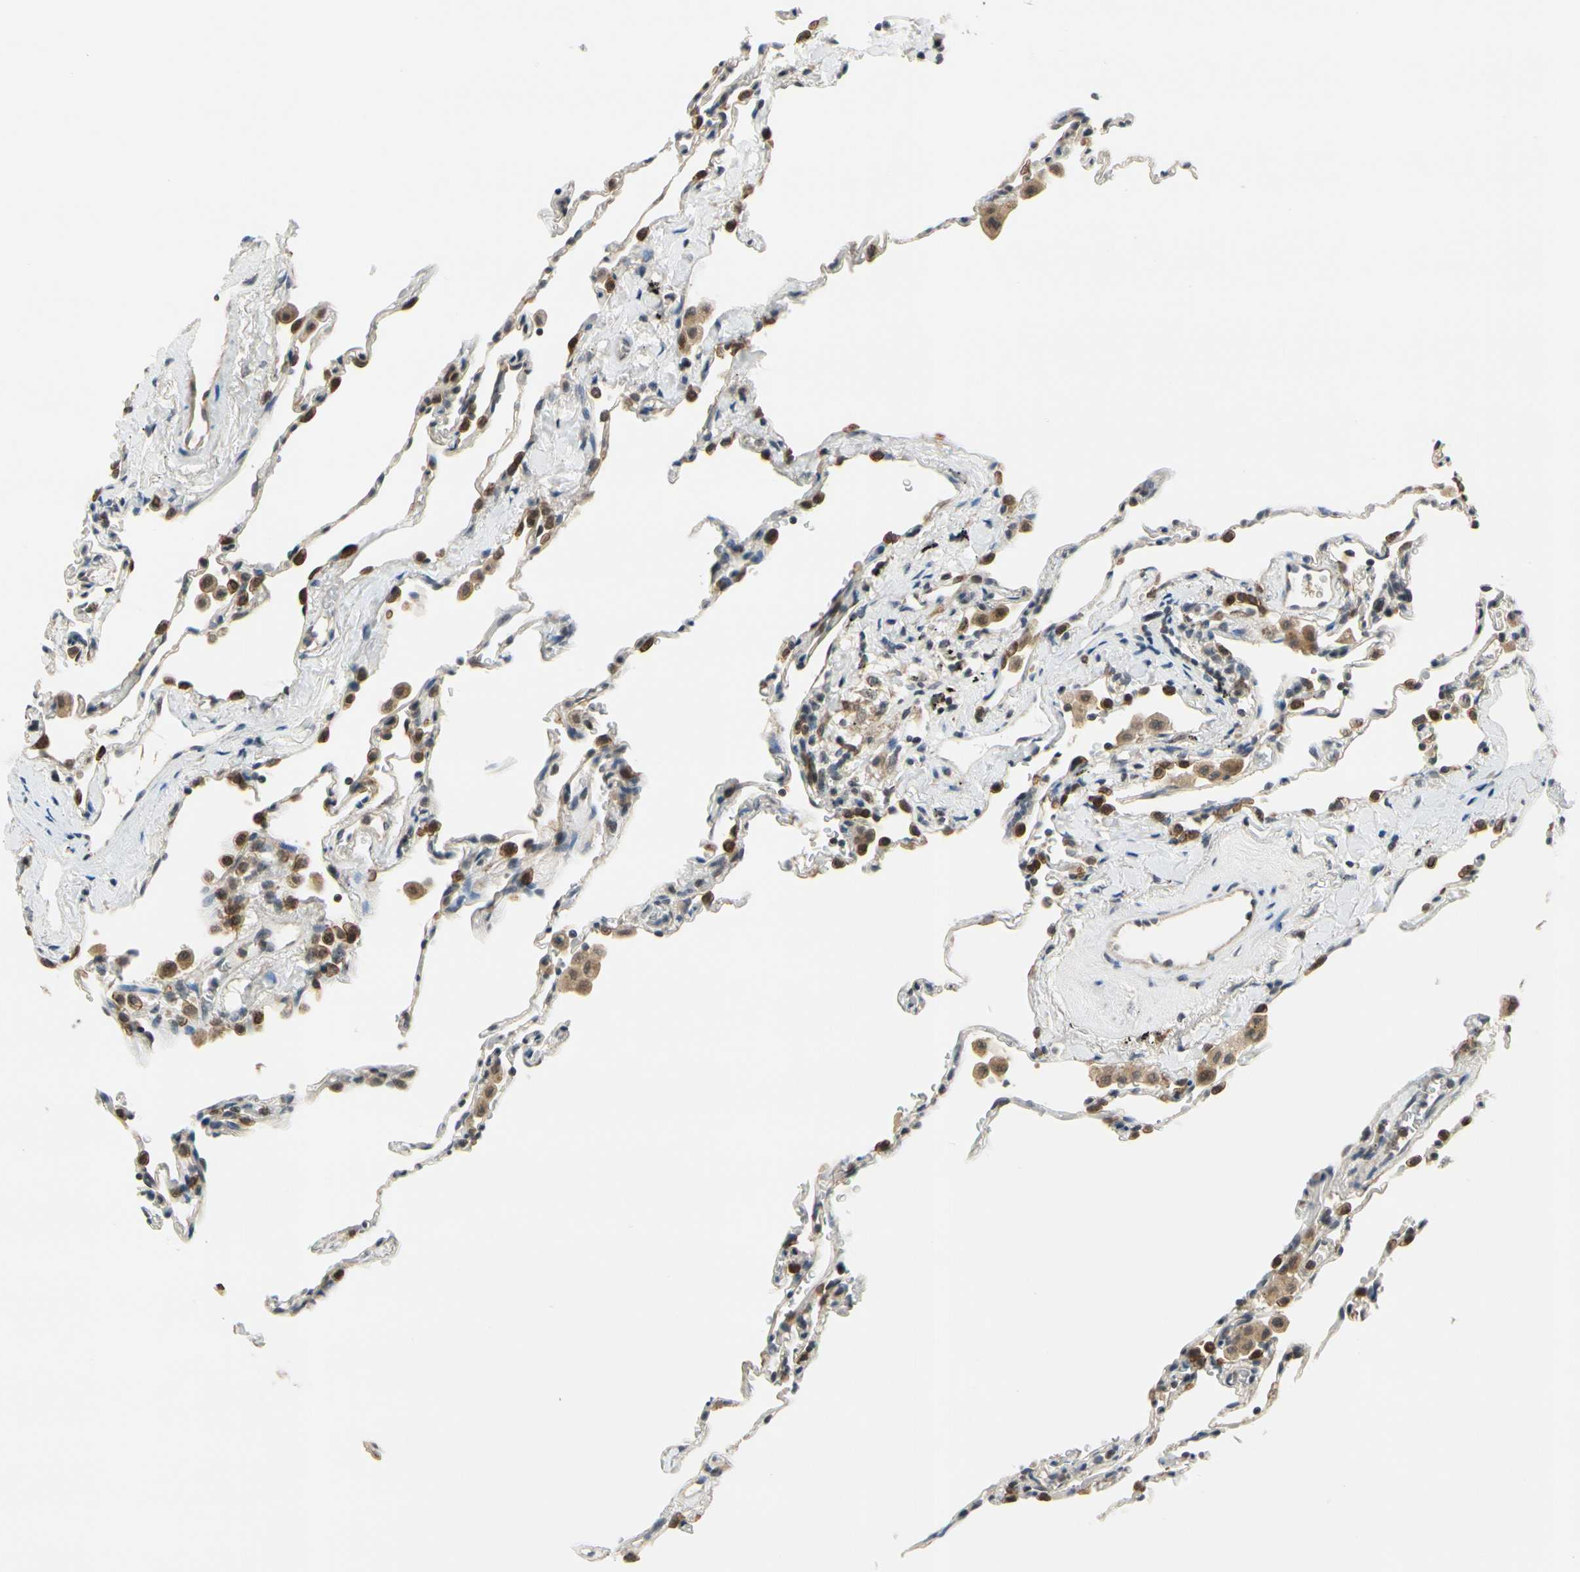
{"staining": {"intensity": "strong", "quantity": "25%-75%", "location": "cytoplasmic/membranous,nuclear"}, "tissue": "lung", "cell_type": "Alveolar cells", "image_type": "normal", "snomed": [{"axis": "morphology", "description": "Normal tissue, NOS"}, {"axis": "topography", "description": "Lung"}], "caption": "Lung stained for a protein reveals strong cytoplasmic/membranous,nuclear positivity in alveolar cells. Using DAB (3,3'-diaminobenzidine) (brown) and hematoxylin (blue) stains, captured at high magnification using brightfield microscopy.", "gene": "TAF12", "patient": {"sex": "male", "age": 59}}